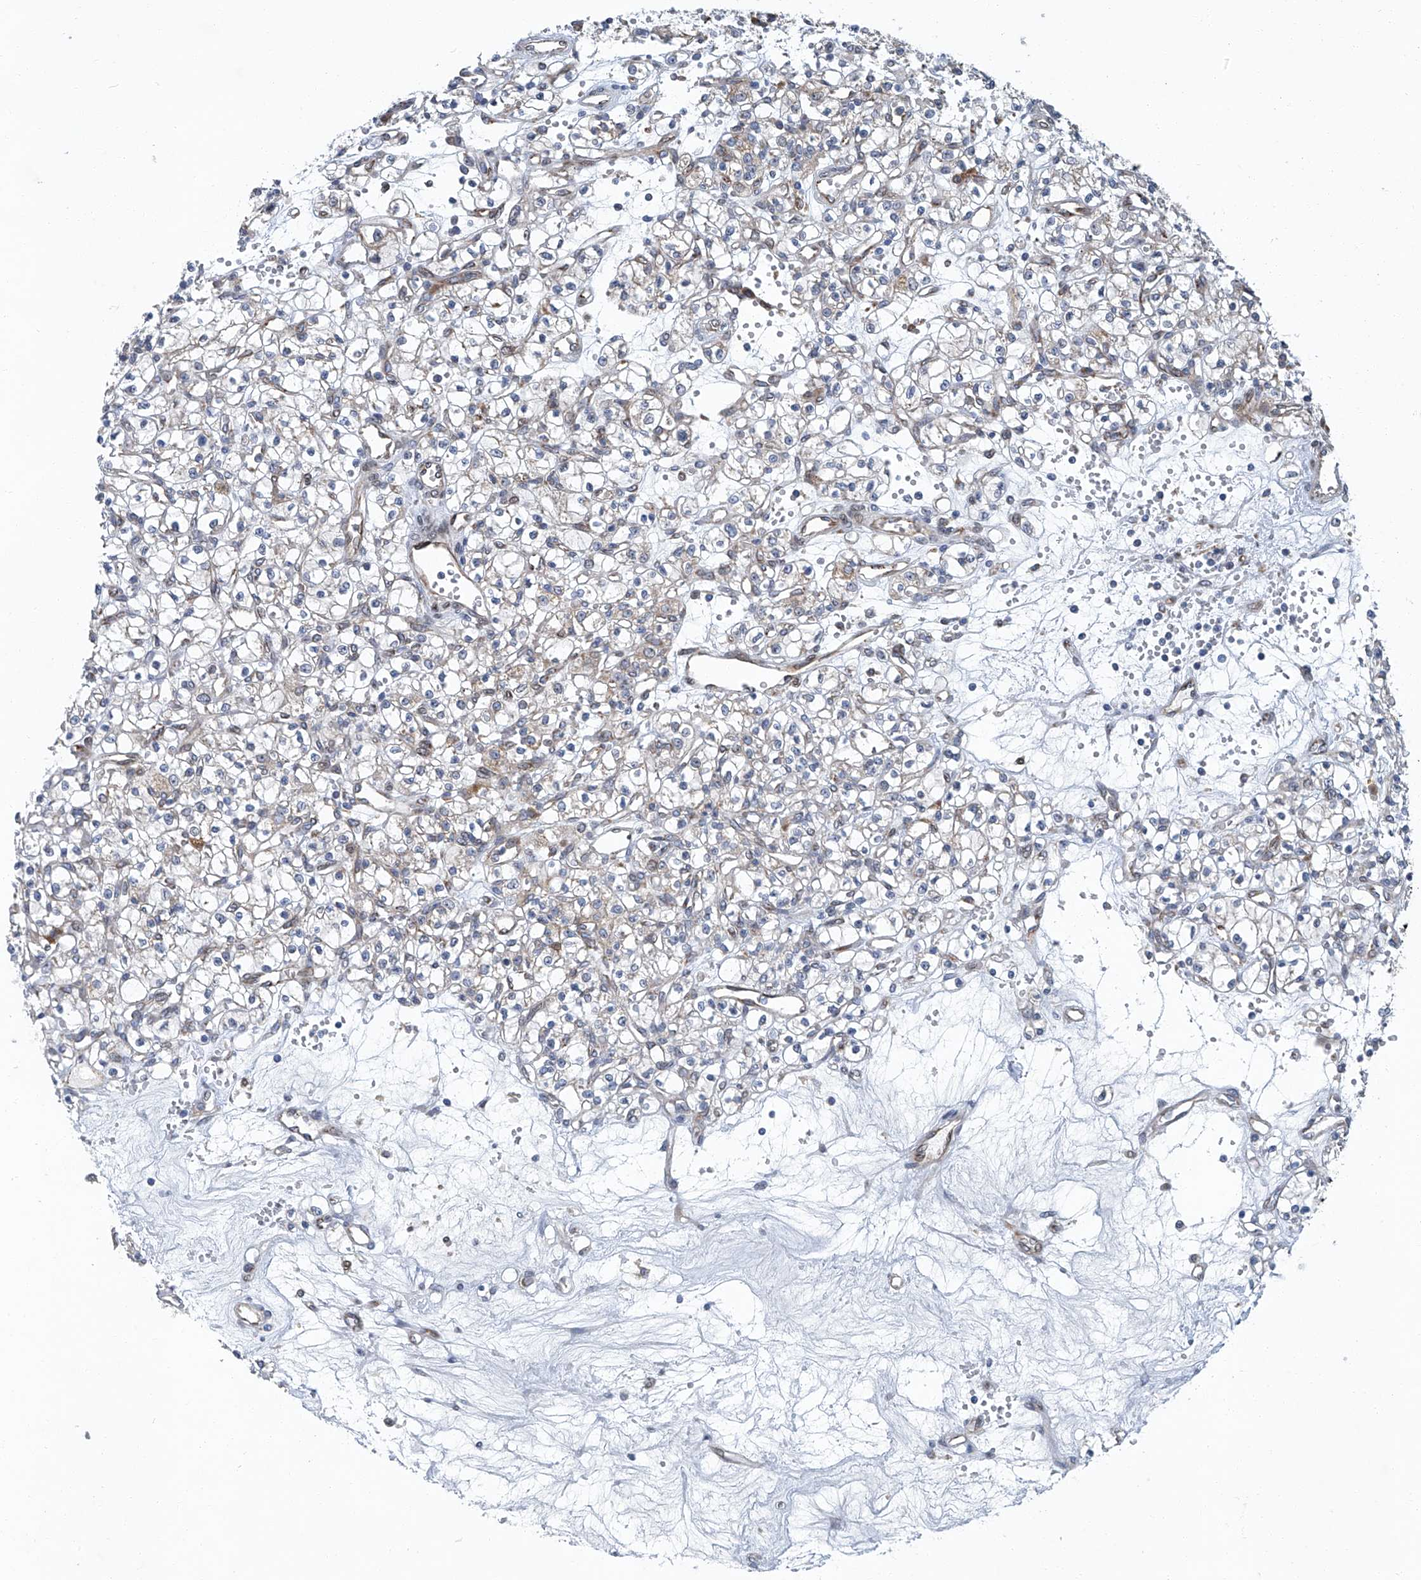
{"staining": {"intensity": "negative", "quantity": "none", "location": "none"}, "tissue": "renal cancer", "cell_type": "Tumor cells", "image_type": "cancer", "snomed": [{"axis": "morphology", "description": "Adenocarcinoma, NOS"}, {"axis": "topography", "description": "Kidney"}], "caption": "Tumor cells show no significant staining in renal cancer (adenocarcinoma).", "gene": "GPR132", "patient": {"sex": "female", "age": 59}}